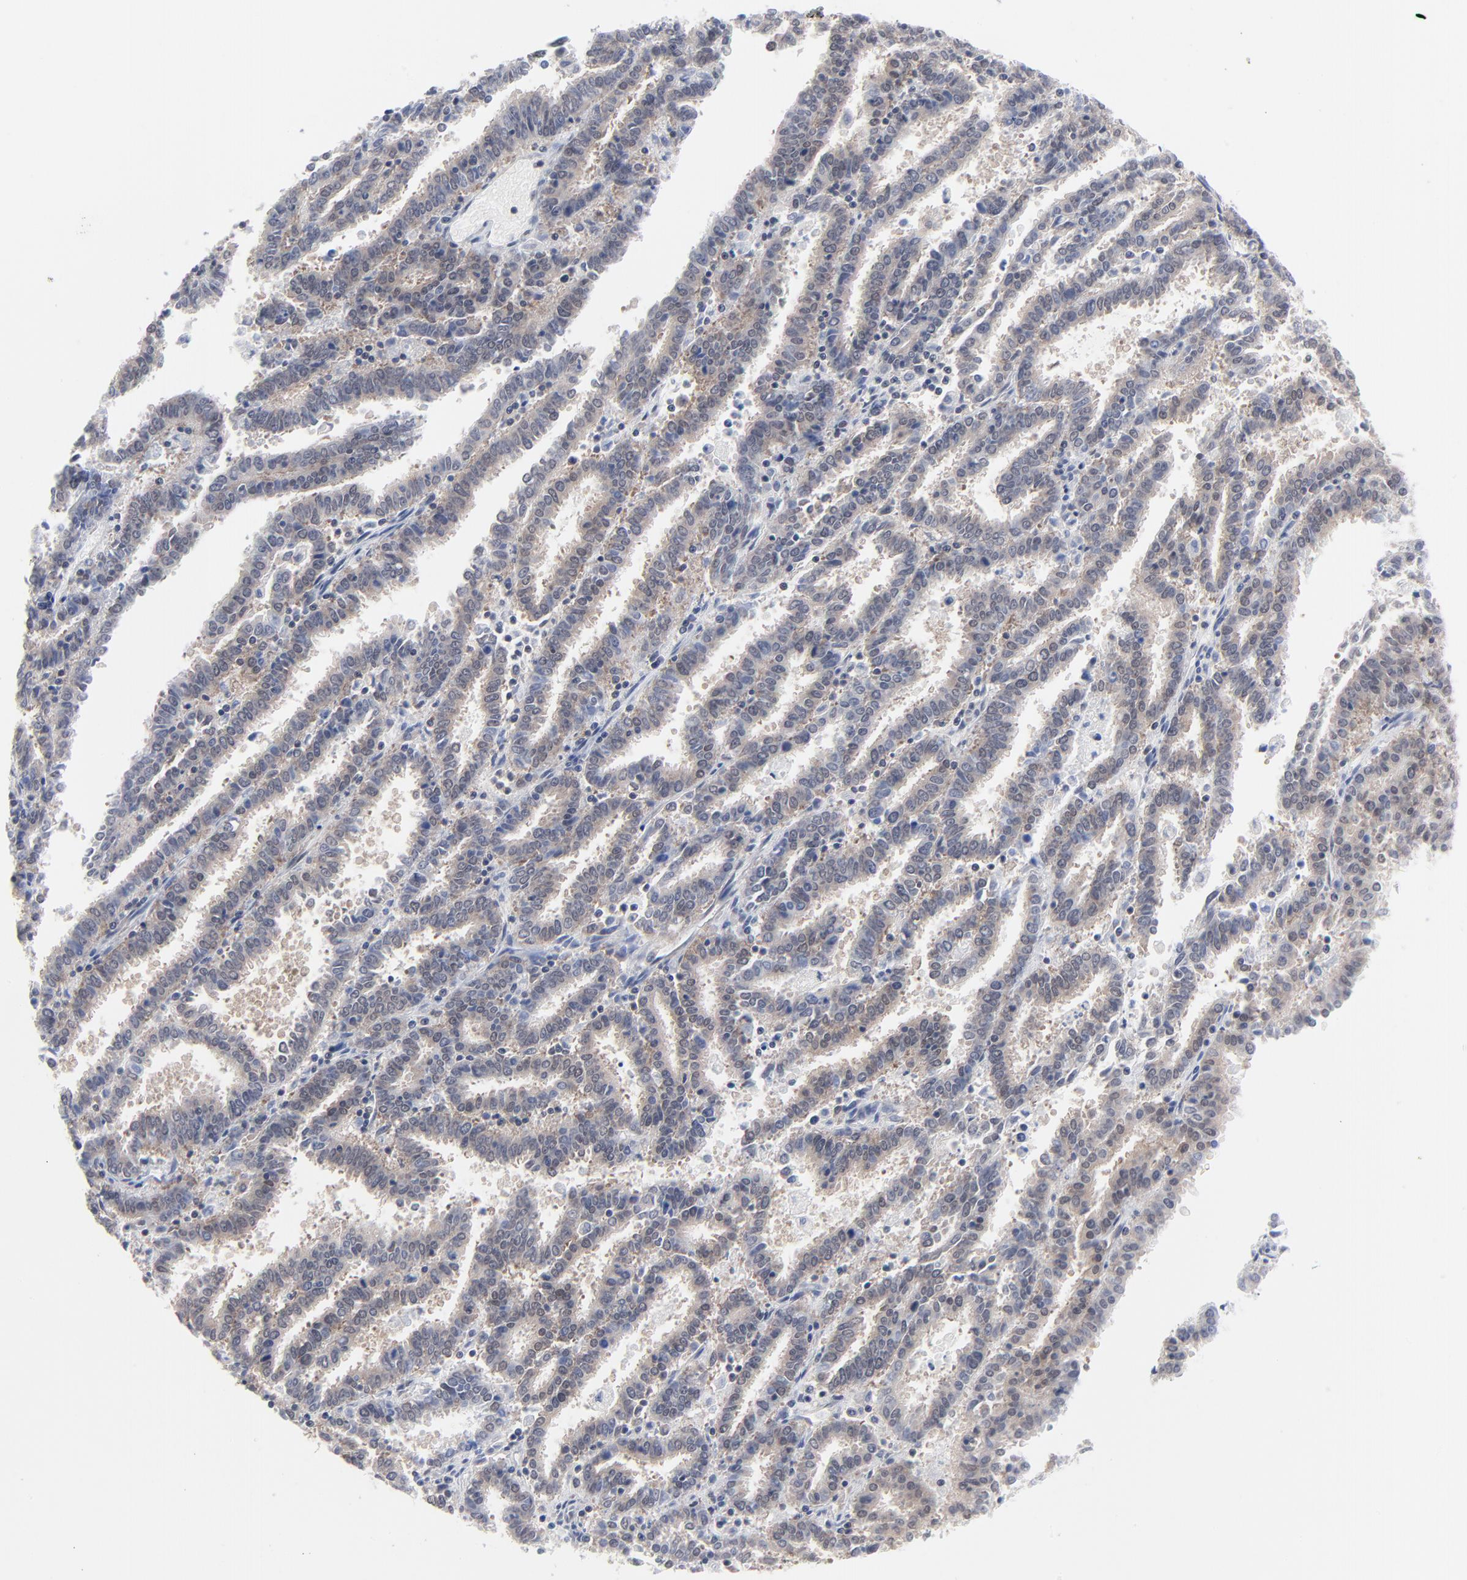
{"staining": {"intensity": "weak", "quantity": "25%-75%", "location": "cytoplasmic/membranous"}, "tissue": "endometrial cancer", "cell_type": "Tumor cells", "image_type": "cancer", "snomed": [{"axis": "morphology", "description": "Adenocarcinoma, NOS"}, {"axis": "topography", "description": "Uterus"}], "caption": "Protein expression analysis of human endometrial cancer (adenocarcinoma) reveals weak cytoplasmic/membranous positivity in about 25%-75% of tumor cells. The staining is performed using DAB brown chromogen to label protein expression. The nuclei are counter-stained blue using hematoxylin.", "gene": "RPS6KB1", "patient": {"sex": "female", "age": 83}}